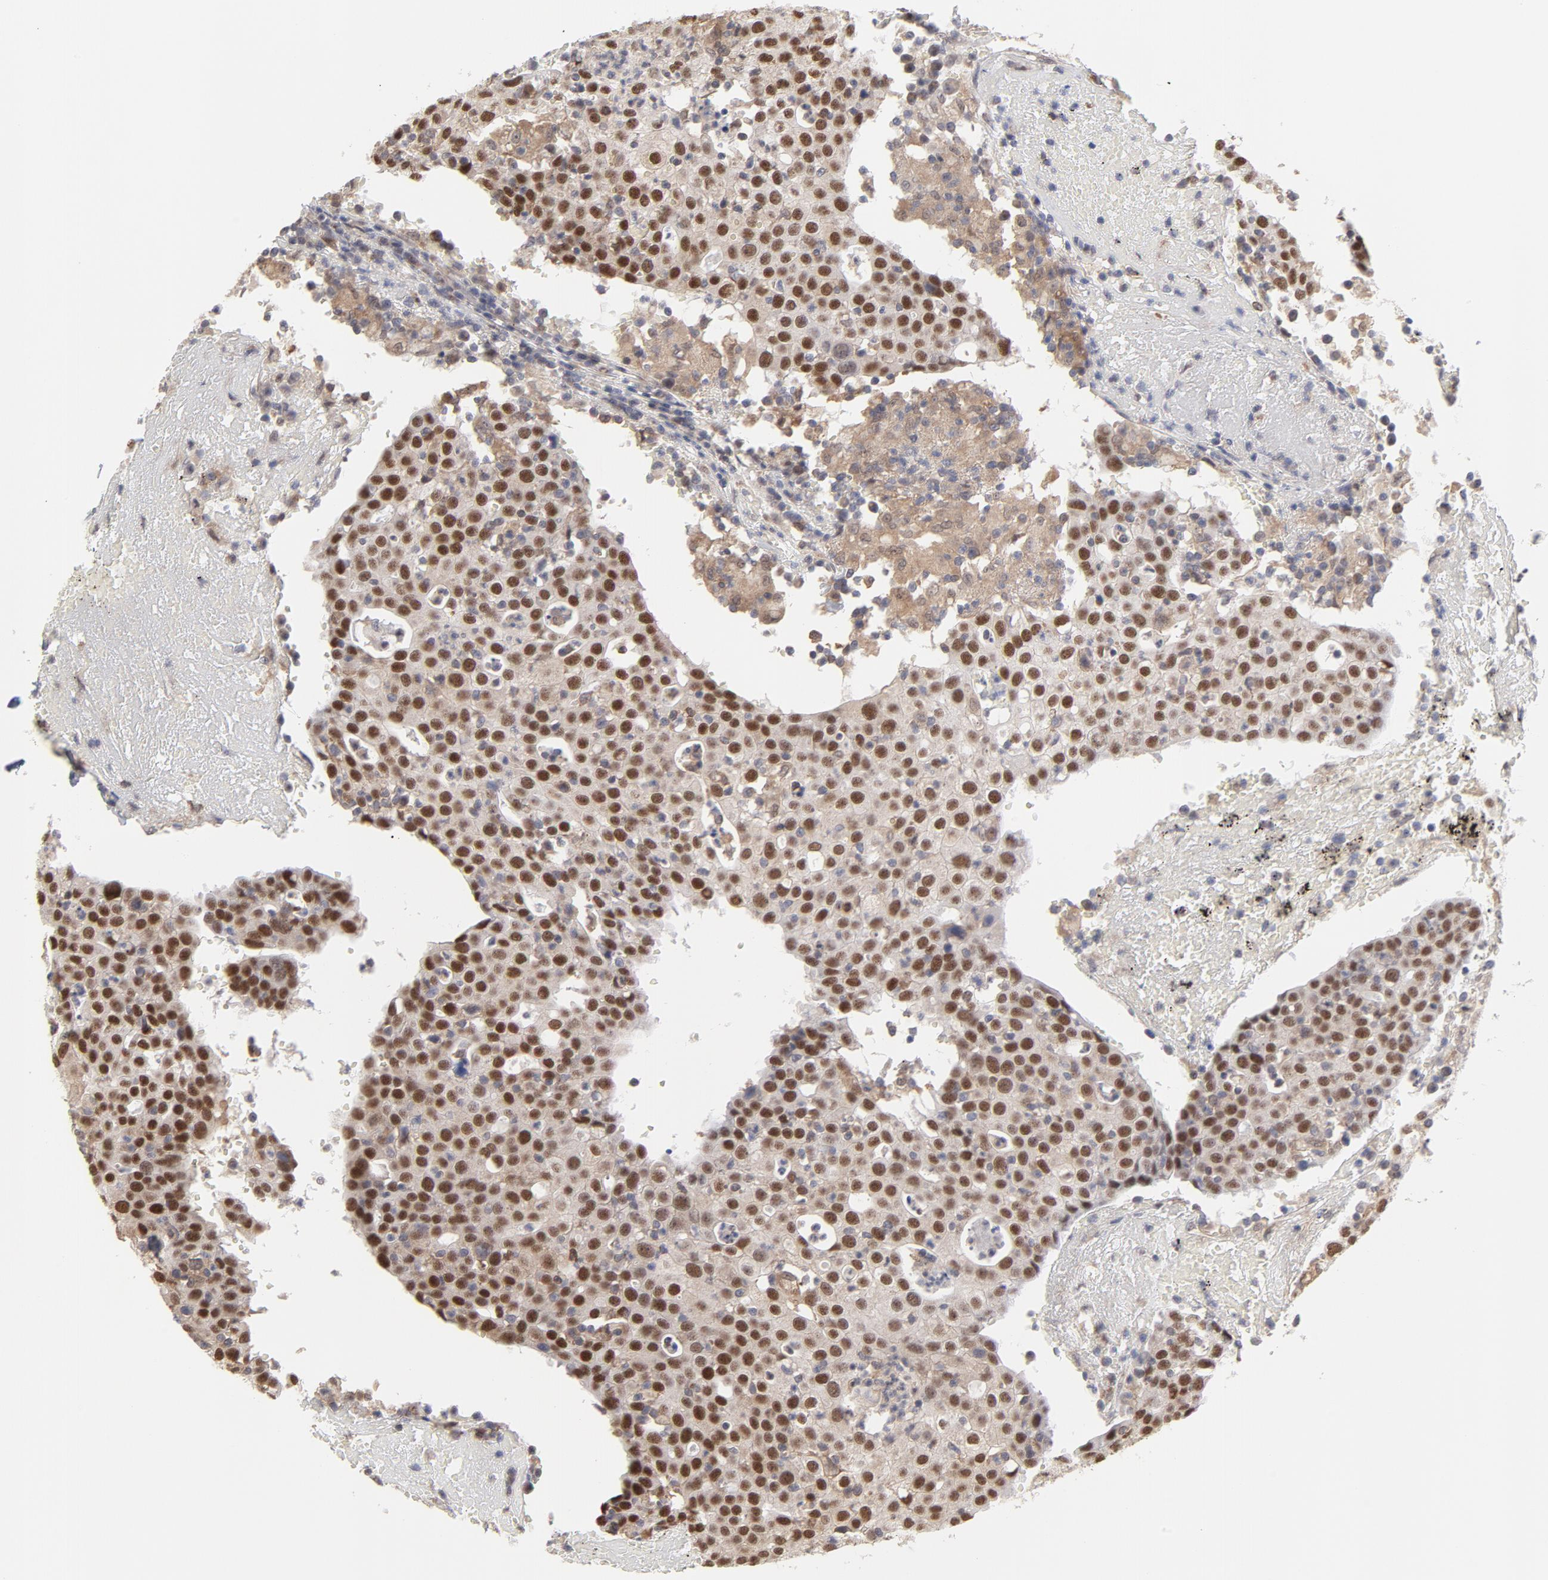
{"staining": {"intensity": "moderate", "quantity": ">75%", "location": "cytoplasmic/membranous,nuclear"}, "tissue": "head and neck cancer", "cell_type": "Tumor cells", "image_type": "cancer", "snomed": [{"axis": "morphology", "description": "Adenocarcinoma, NOS"}, {"axis": "topography", "description": "Salivary gland"}, {"axis": "topography", "description": "Head-Neck"}], "caption": "Head and neck adenocarcinoma tissue exhibits moderate cytoplasmic/membranous and nuclear expression in about >75% of tumor cells", "gene": "OAS1", "patient": {"sex": "female", "age": 65}}